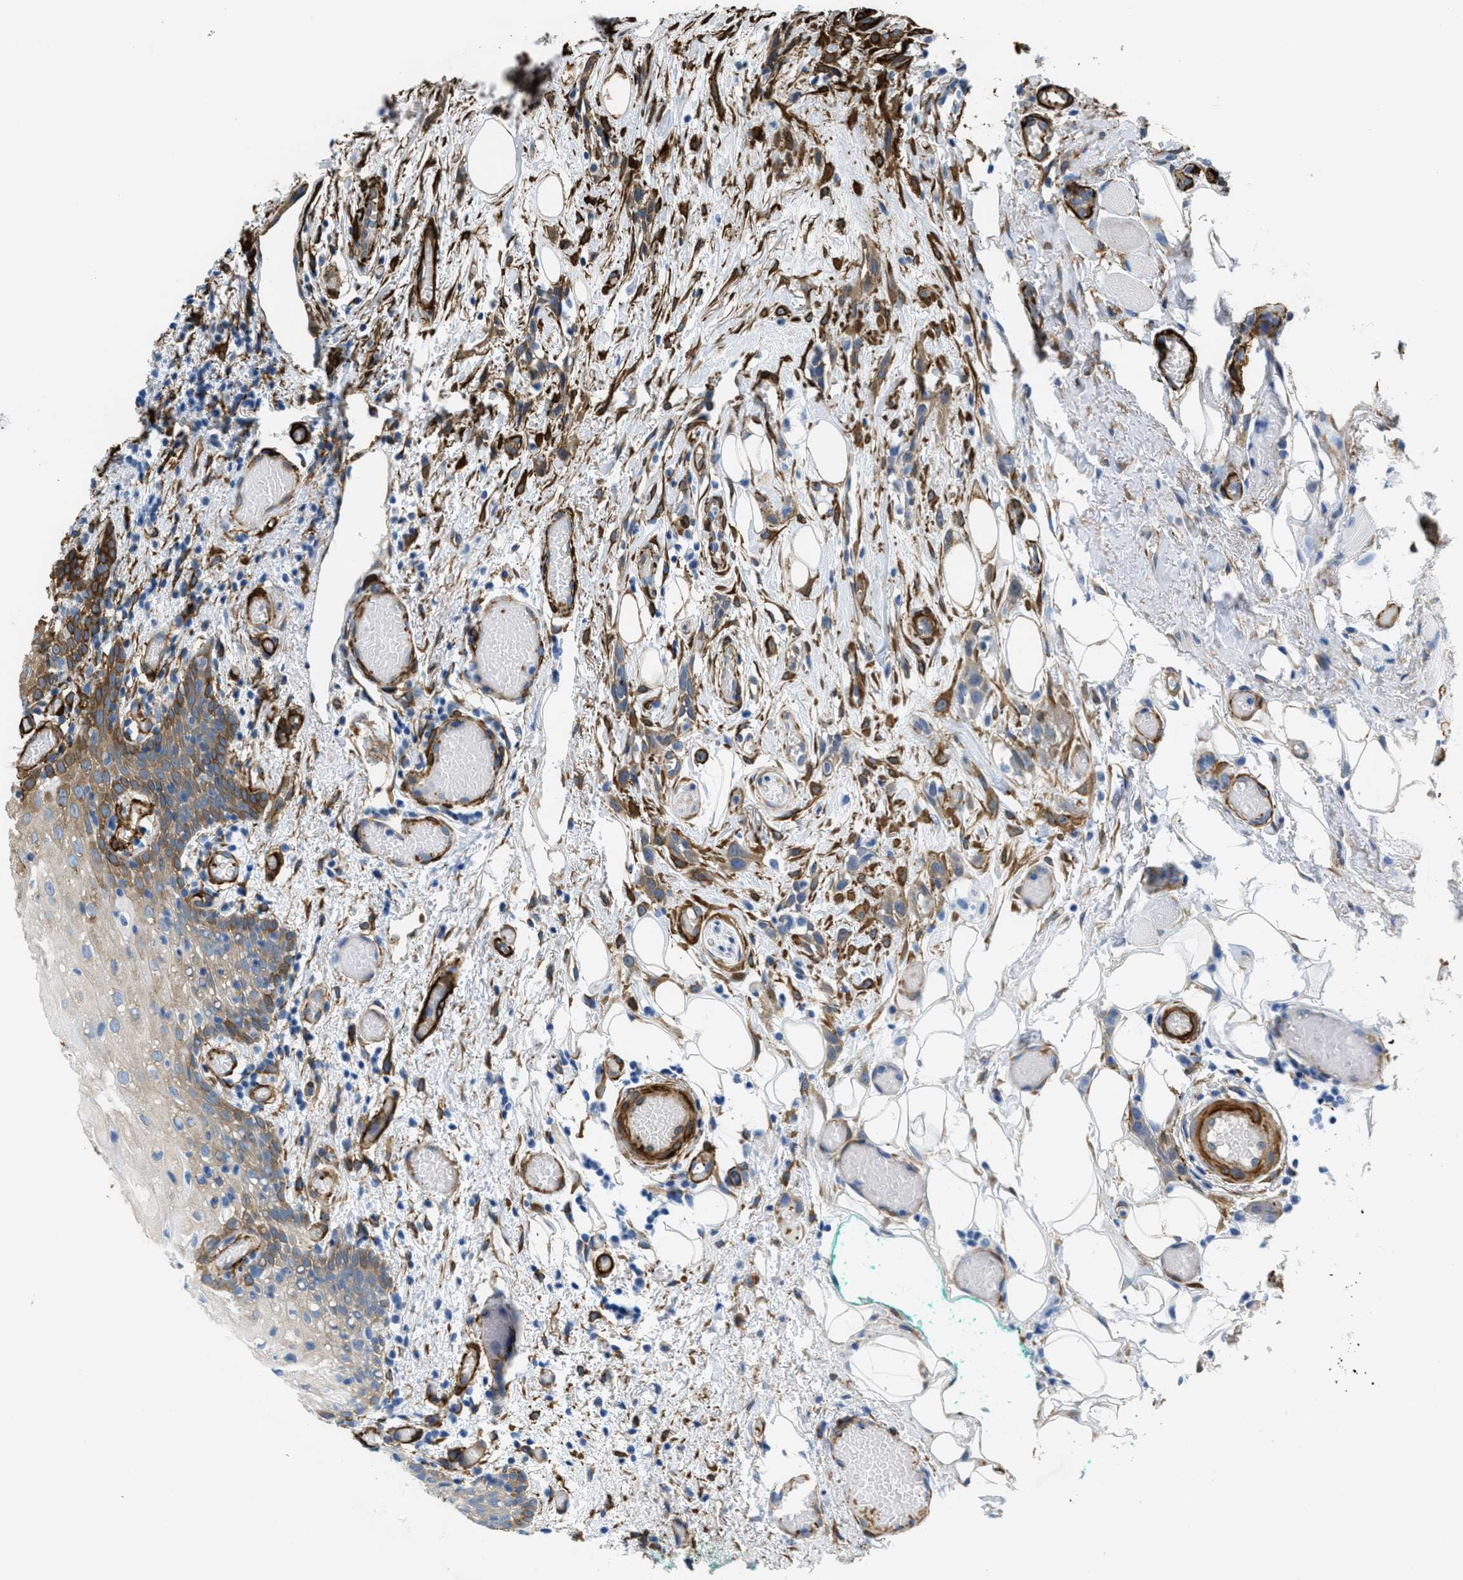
{"staining": {"intensity": "moderate", "quantity": "25%-75%", "location": "cytoplasmic/membranous"}, "tissue": "oral mucosa", "cell_type": "Squamous epithelial cells", "image_type": "normal", "snomed": [{"axis": "morphology", "description": "Normal tissue, NOS"}, {"axis": "morphology", "description": "Squamous cell carcinoma, NOS"}, {"axis": "topography", "description": "Oral tissue"}, {"axis": "topography", "description": "Salivary gland"}, {"axis": "topography", "description": "Head-Neck"}], "caption": "Protein expression analysis of benign human oral mucosa reveals moderate cytoplasmic/membranous positivity in about 25%-75% of squamous epithelial cells.", "gene": "CALD1", "patient": {"sex": "female", "age": 62}}